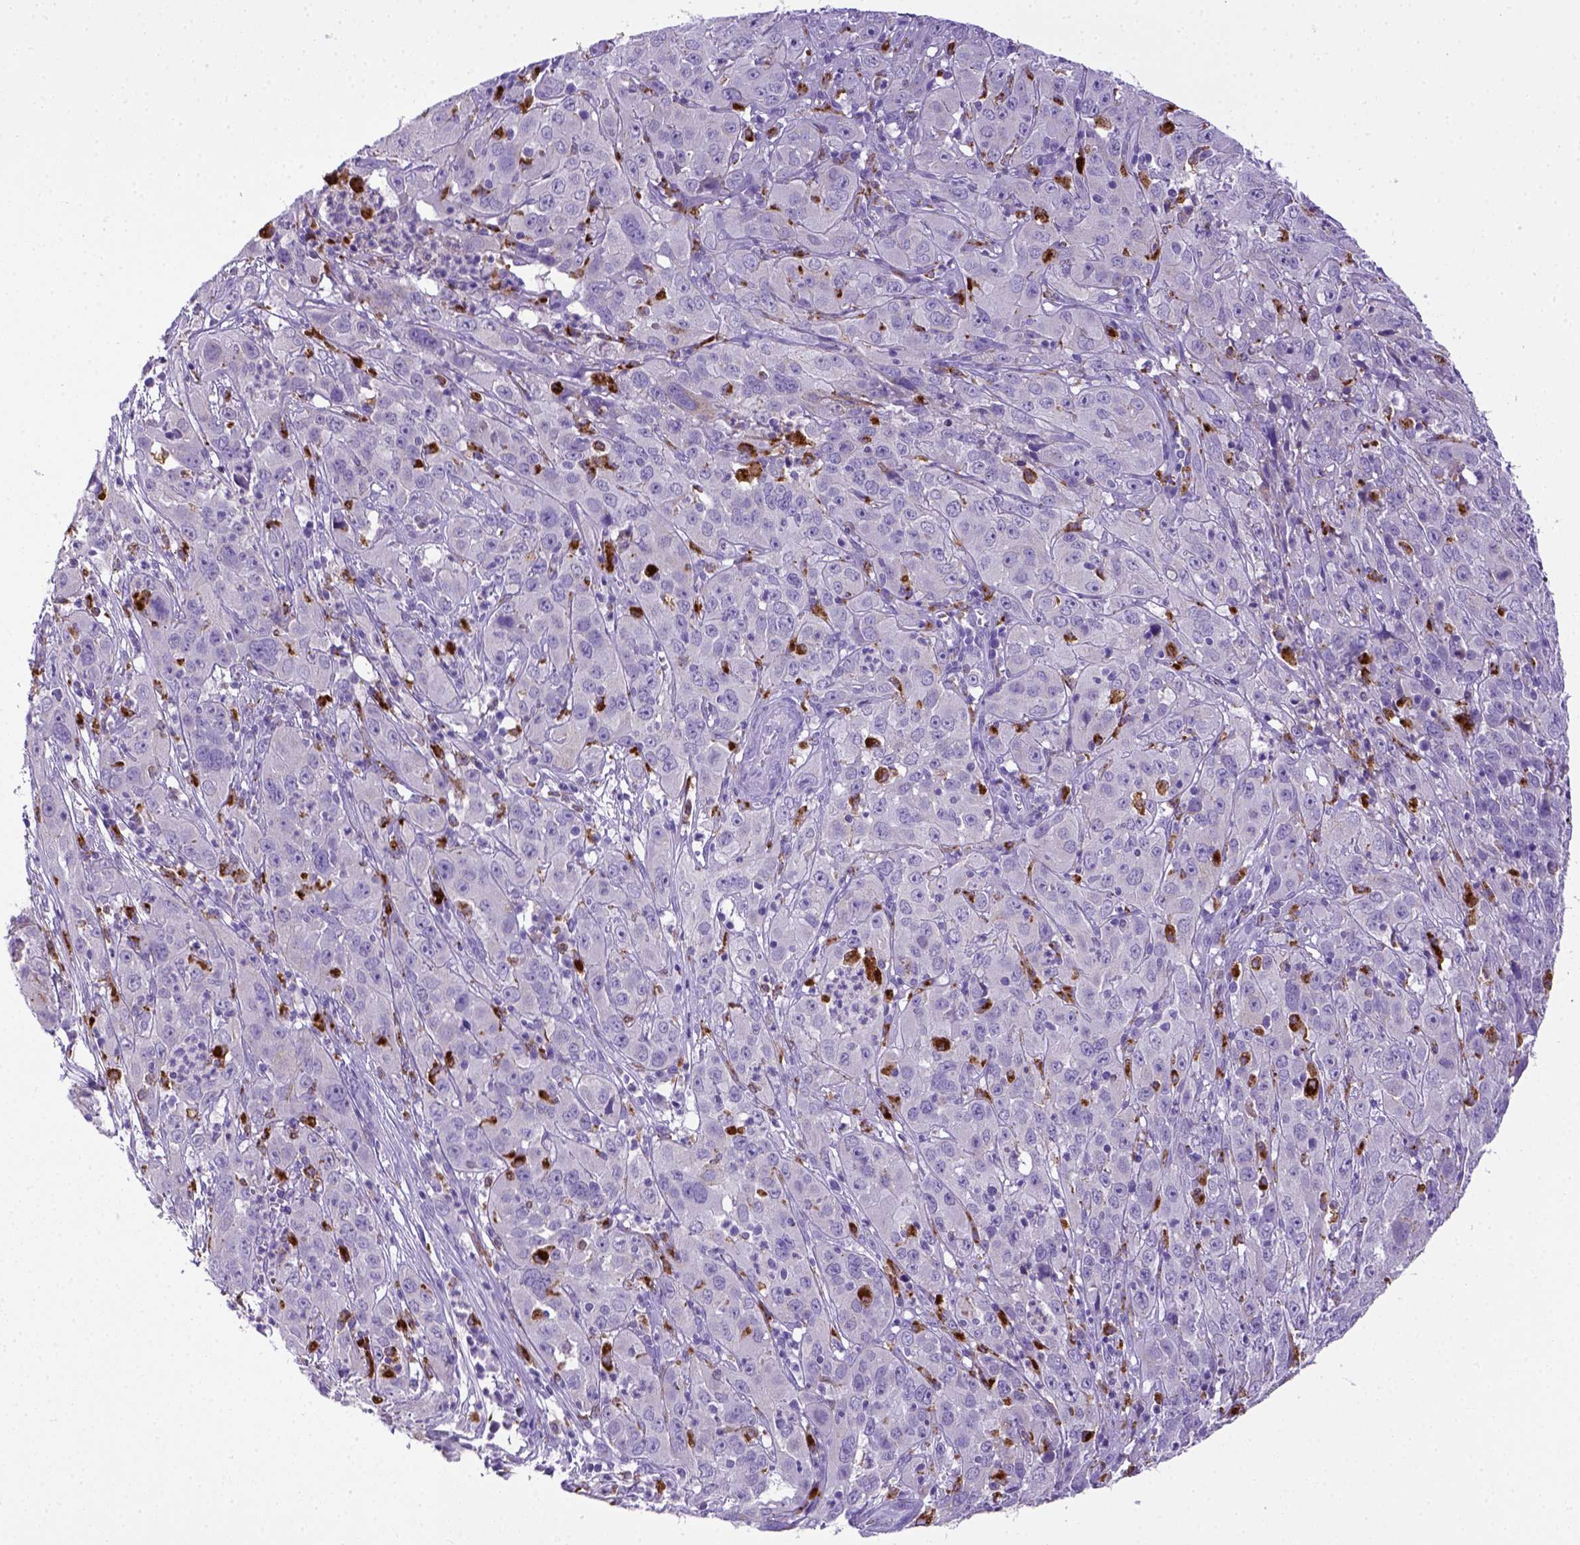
{"staining": {"intensity": "negative", "quantity": "none", "location": "none"}, "tissue": "cervical cancer", "cell_type": "Tumor cells", "image_type": "cancer", "snomed": [{"axis": "morphology", "description": "Squamous cell carcinoma, NOS"}, {"axis": "topography", "description": "Cervix"}], "caption": "Tumor cells are negative for protein expression in human squamous cell carcinoma (cervical).", "gene": "CD68", "patient": {"sex": "female", "age": 32}}